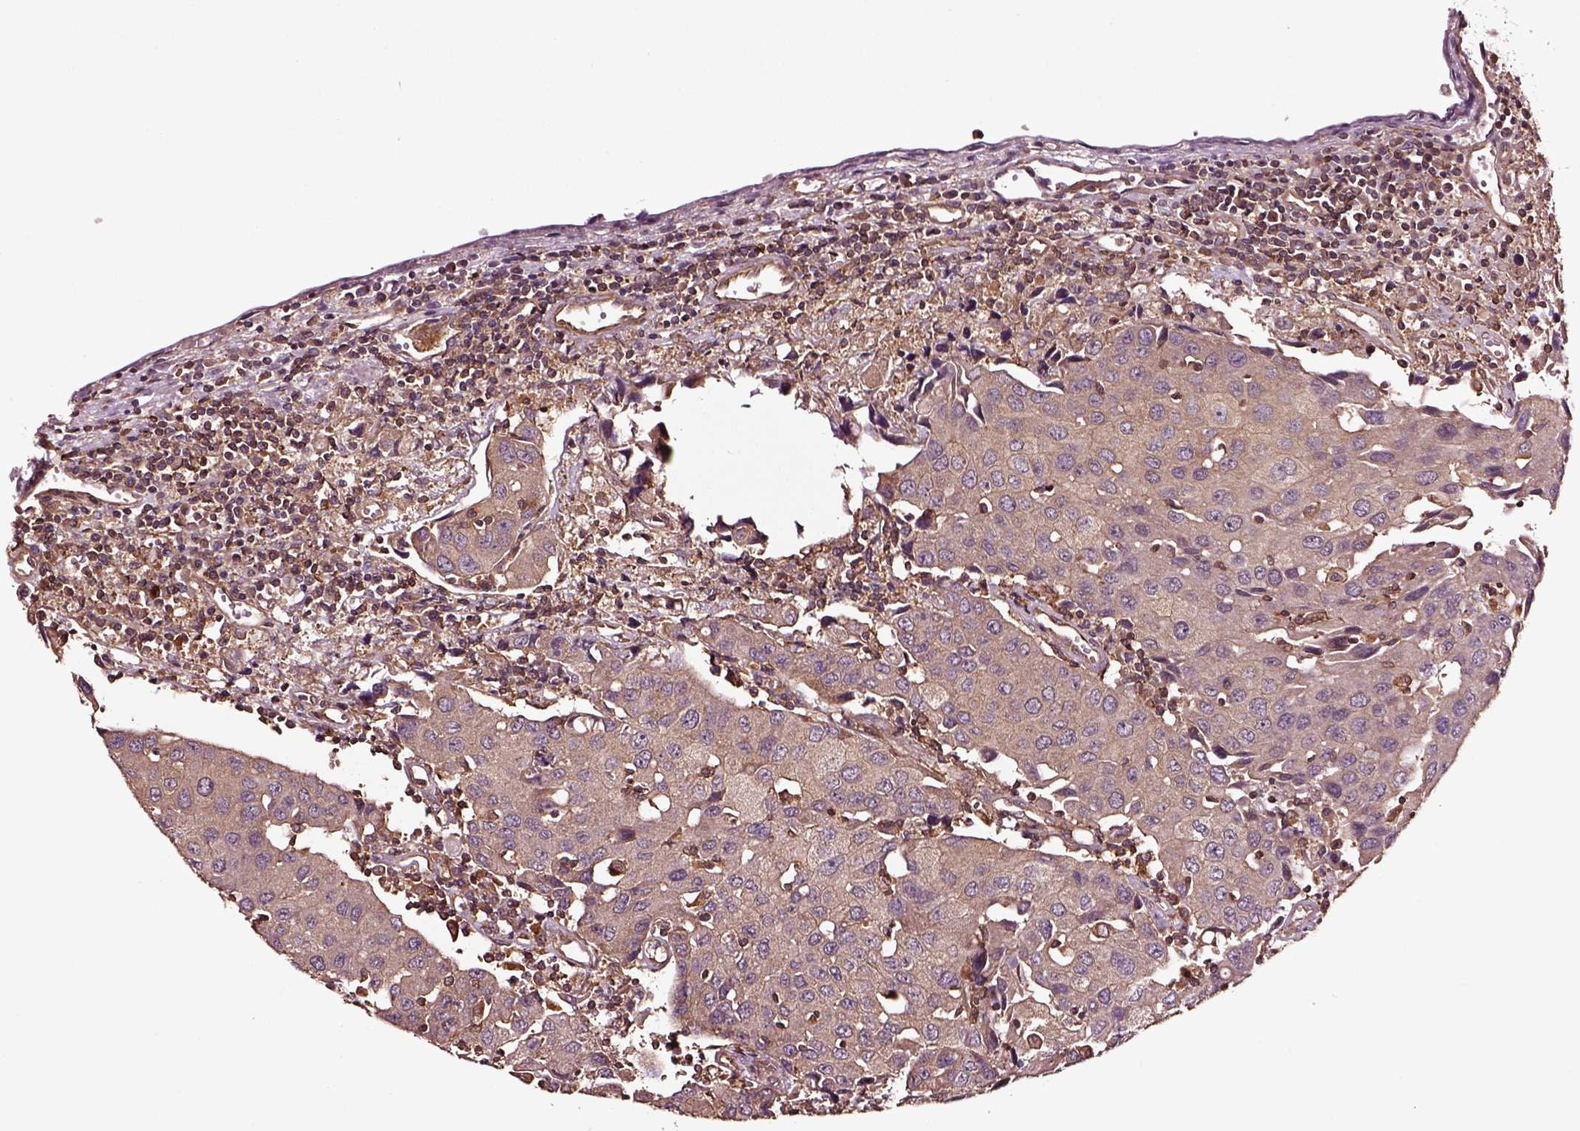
{"staining": {"intensity": "moderate", "quantity": "<25%", "location": "cytoplasmic/membranous"}, "tissue": "urothelial cancer", "cell_type": "Tumor cells", "image_type": "cancer", "snomed": [{"axis": "morphology", "description": "Urothelial carcinoma, High grade"}, {"axis": "topography", "description": "Urinary bladder"}], "caption": "High-grade urothelial carcinoma was stained to show a protein in brown. There is low levels of moderate cytoplasmic/membranous expression in about <25% of tumor cells.", "gene": "RASSF5", "patient": {"sex": "female", "age": 85}}